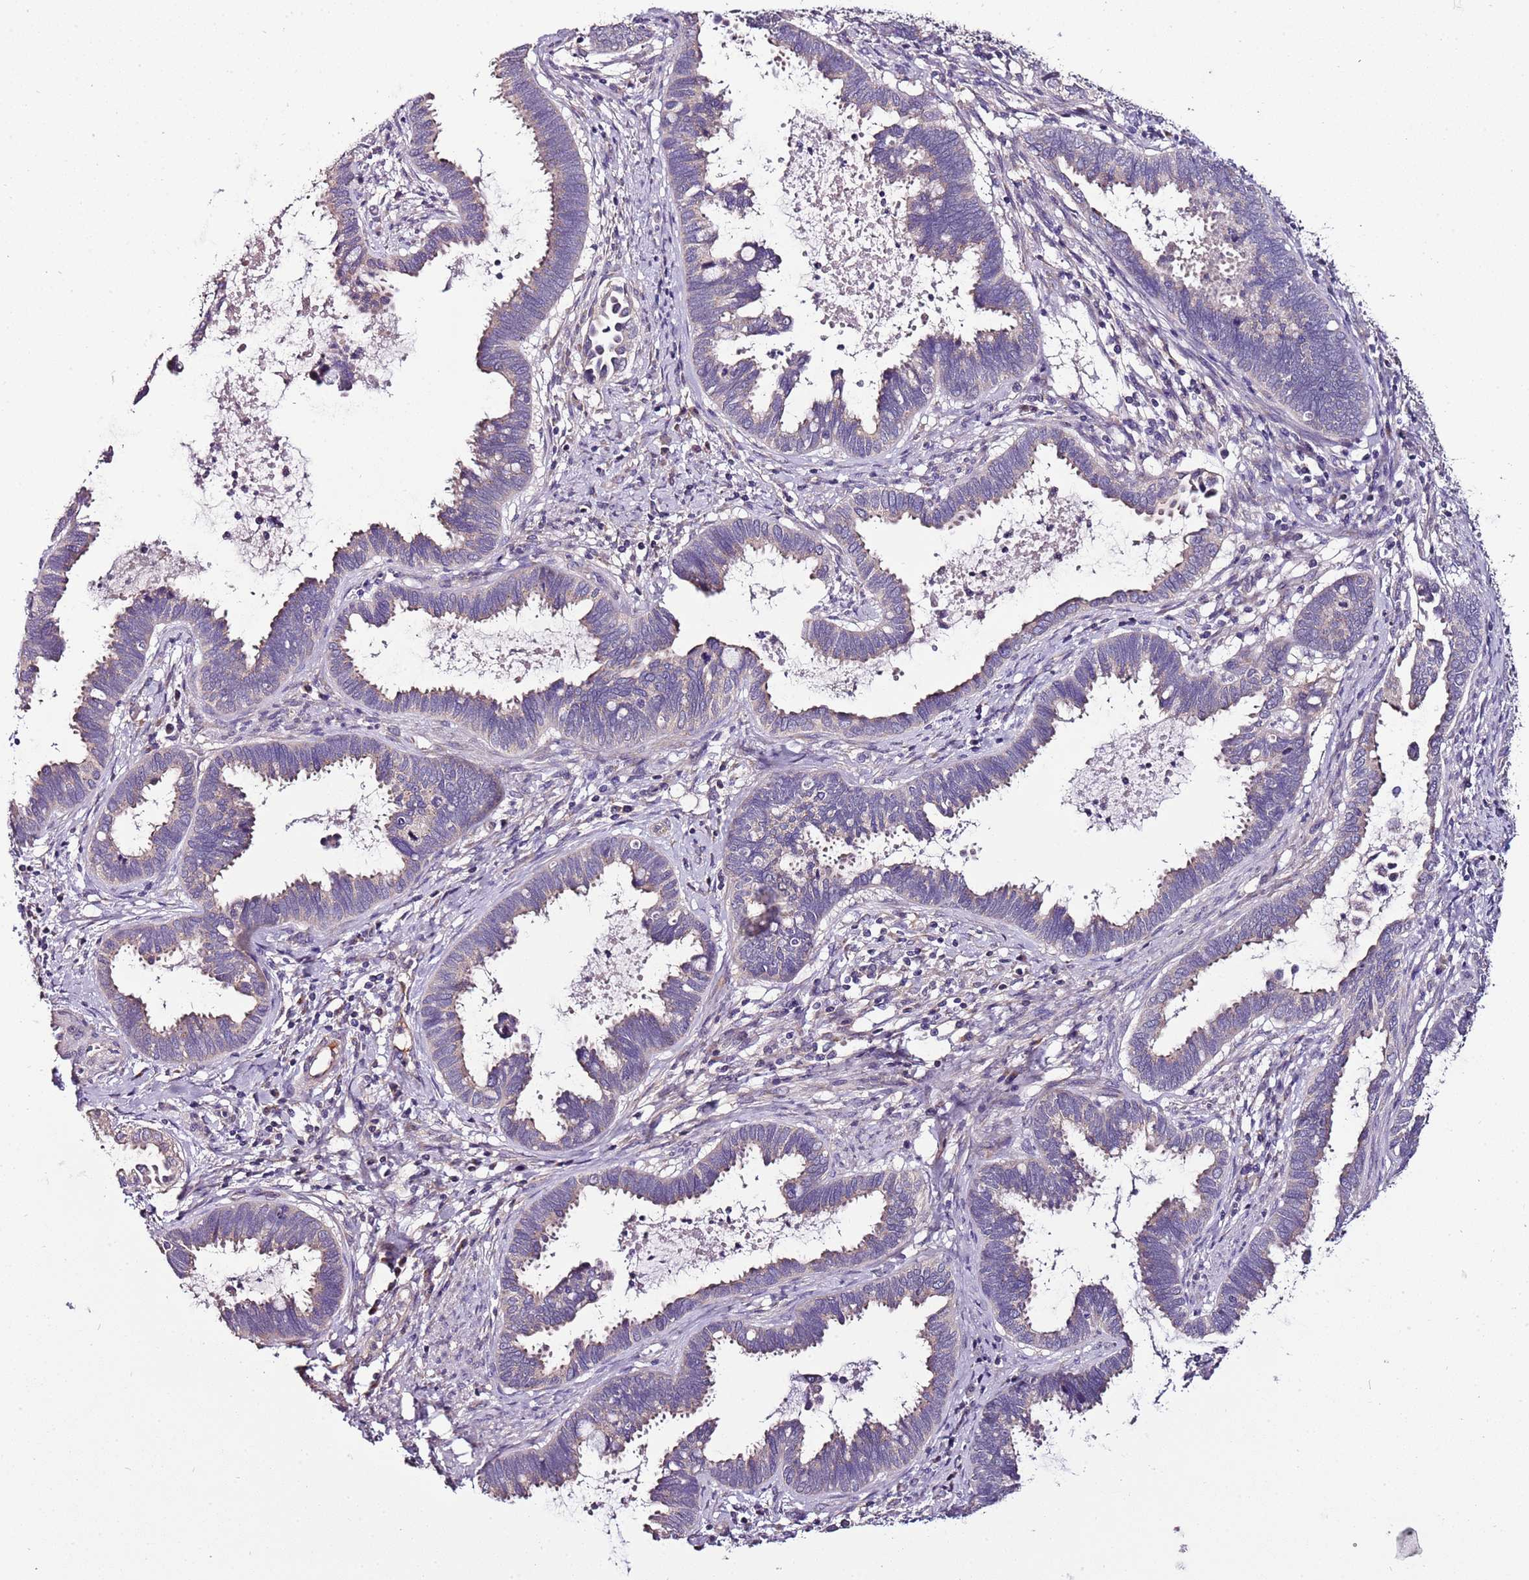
{"staining": {"intensity": "negative", "quantity": "none", "location": "none"}, "tissue": "cervical cancer", "cell_type": "Tumor cells", "image_type": "cancer", "snomed": [{"axis": "morphology", "description": "Adenocarcinoma, NOS"}, {"axis": "topography", "description": "Cervix"}], "caption": "This is an immunohistochemistry photomicrograph of cervical cancer. There is no staining in tumor cells.", "gene": "FAM20A", "patient": {"sex": "female", "age": 37}}